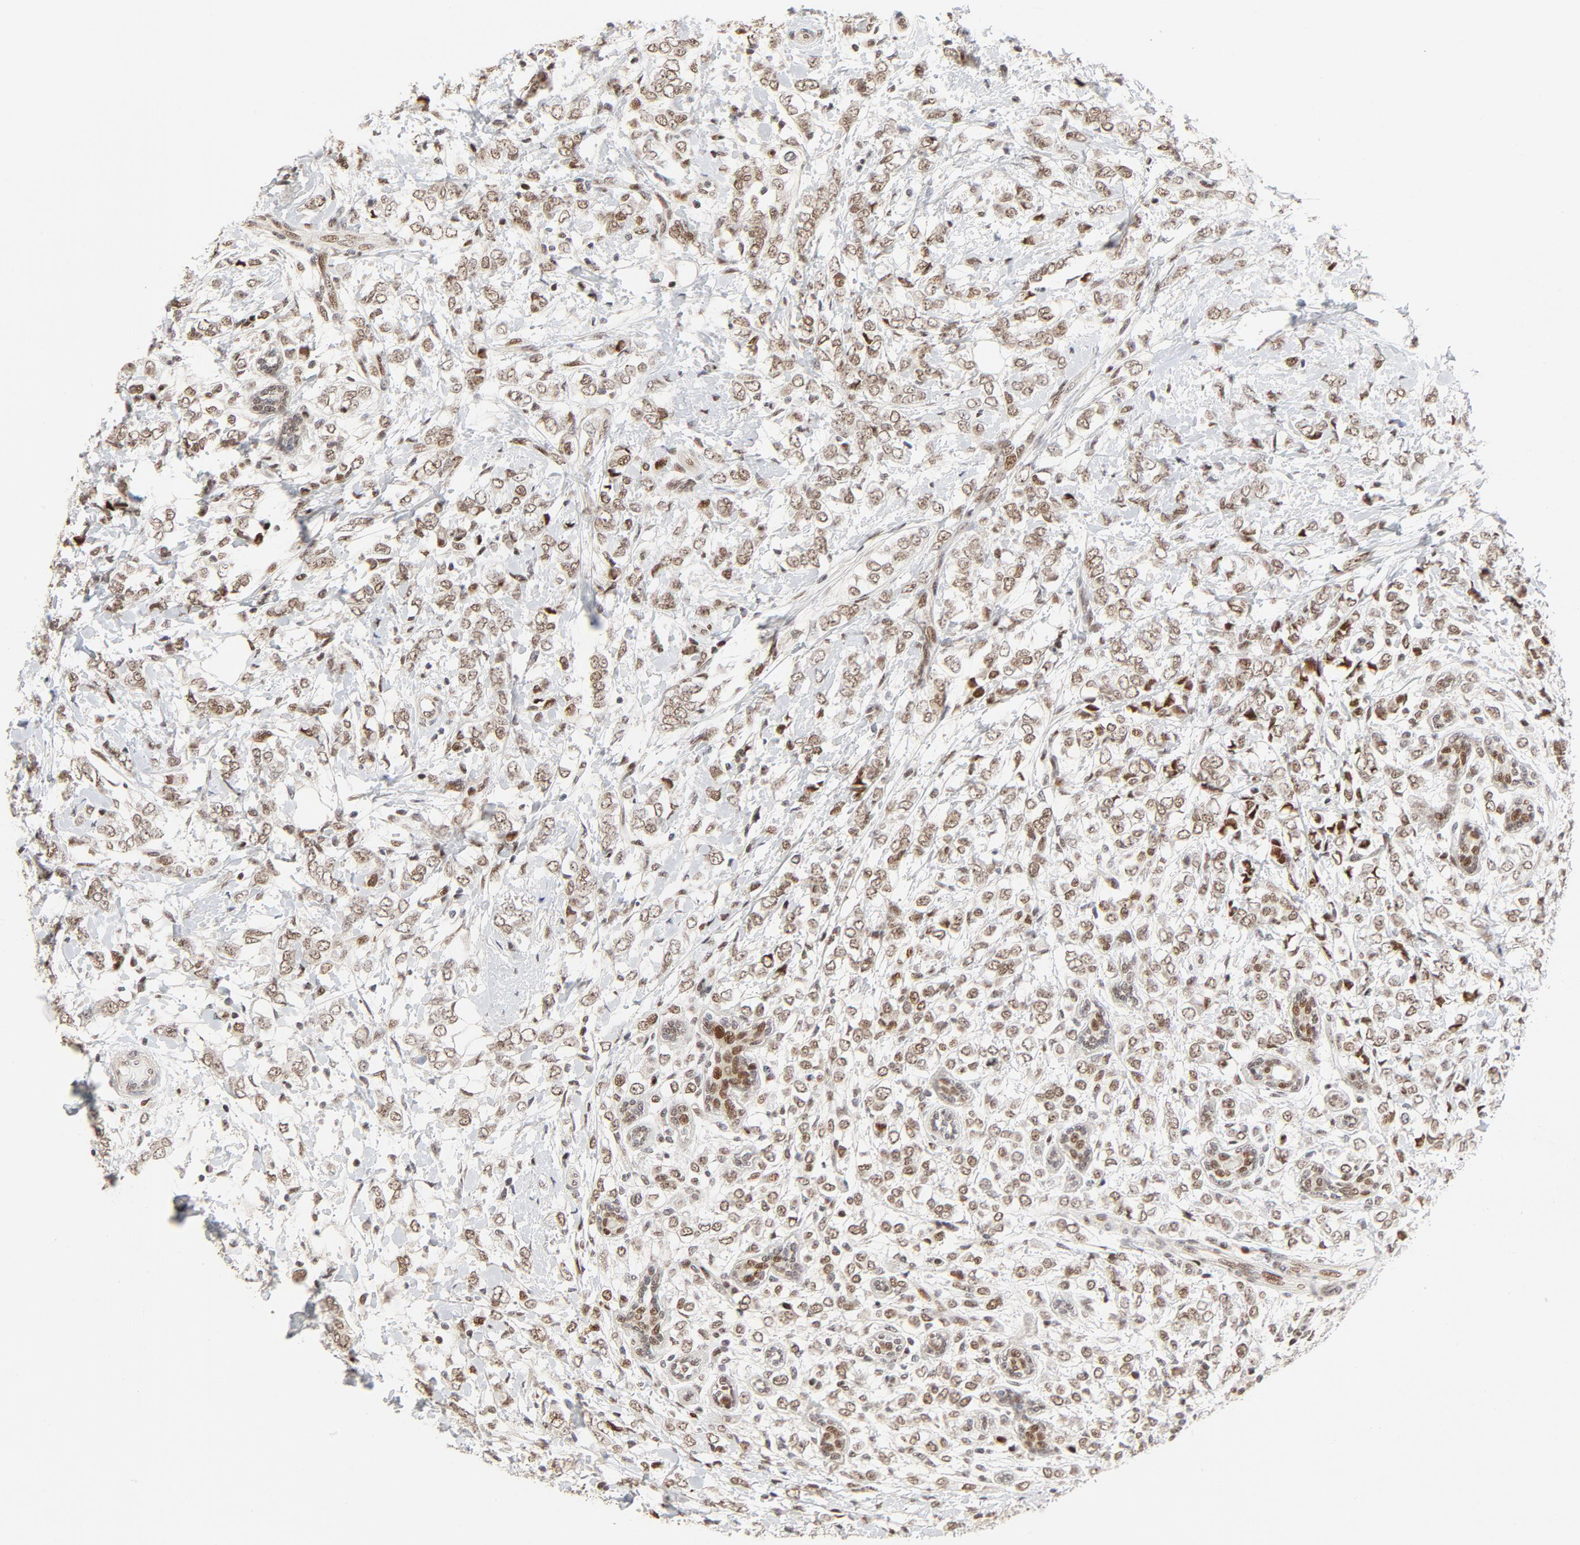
{"staining": {"intensity": "moderate", "quantity": ">75%", "location": "cytoplasmic/membranous,nuclear"}, "tissue": "breast cancer", "cell_type": "Tumor cells", "image_type": "cancer", "snomed": [{"axis": "morphology", "description": "Normal tissue, NOS"}, {"axis": "morphology", "description": "Lobular carcinoma"}, {"axis": "topography", "description": "Breast"}], "caption": "Immunohistochemical staining of breast cancer demonstrates medium levels of moderate cytoplasmic/membranous and nuclear protein expression in about >75% of tumor cells.", "gene": "GTF2I", "patient": {"sex": "female", "age": 47}}